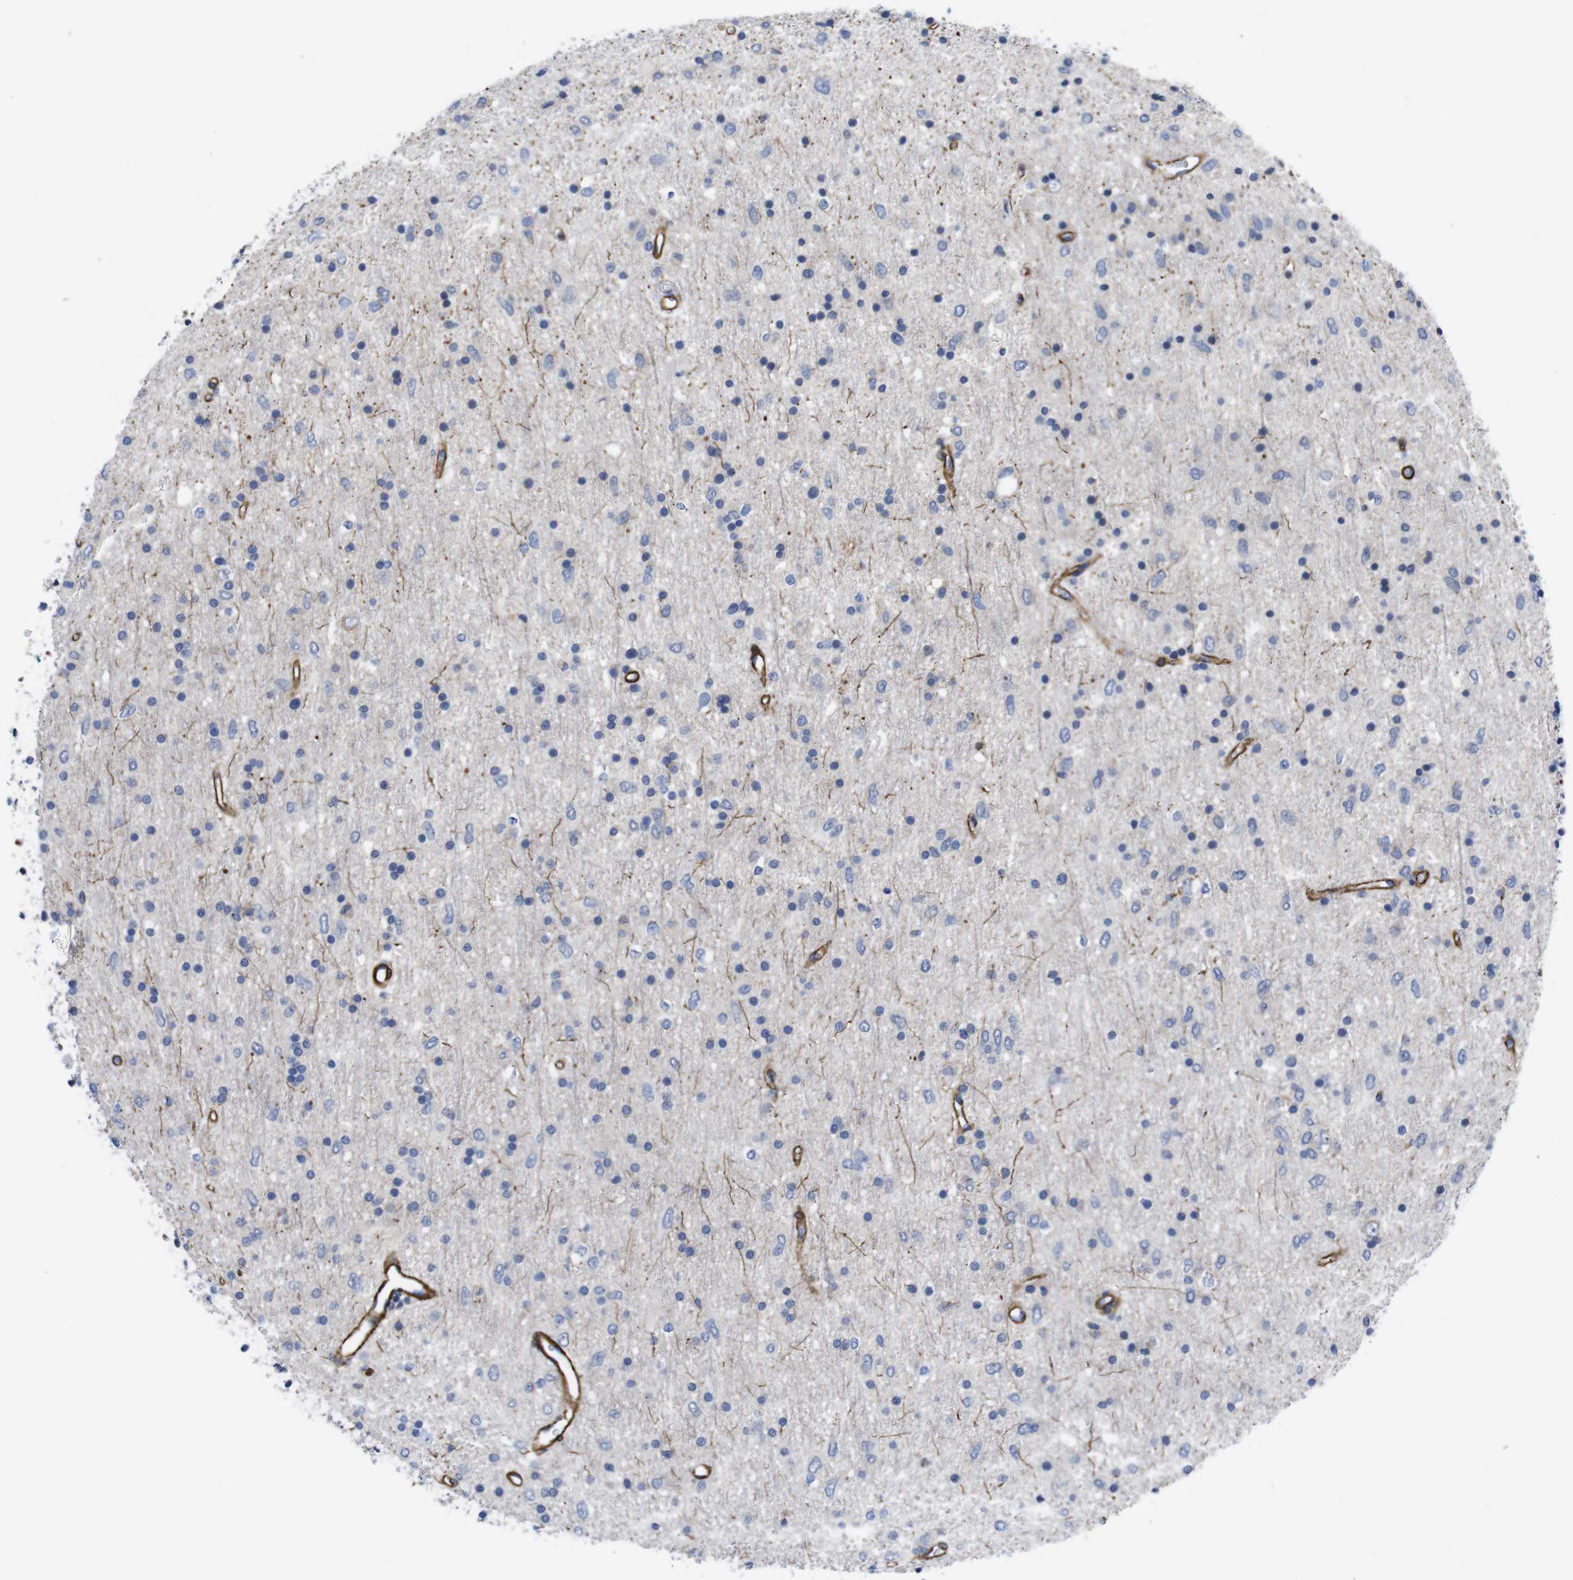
{"staining": {"intensity": "weak", "quantity": "<25%", "location": "cytoplasmic/membranous"}, "tissue": "glioma", "cell_type": "Tumor cells", "image_type": "cancer", "snomed": [{"axis": "morphology", "description": "Glioma, malignant, Low grade"}, {"axis": "topography", "description": "Brain"}], "caption": "DAB (3,3'-diaminobenzidine) immunohistochemical staining of human glioma exhibits no significant staining in tumor cells.", "gene": "WNT10A", "patient": {"sex": "male", "age": 77}}